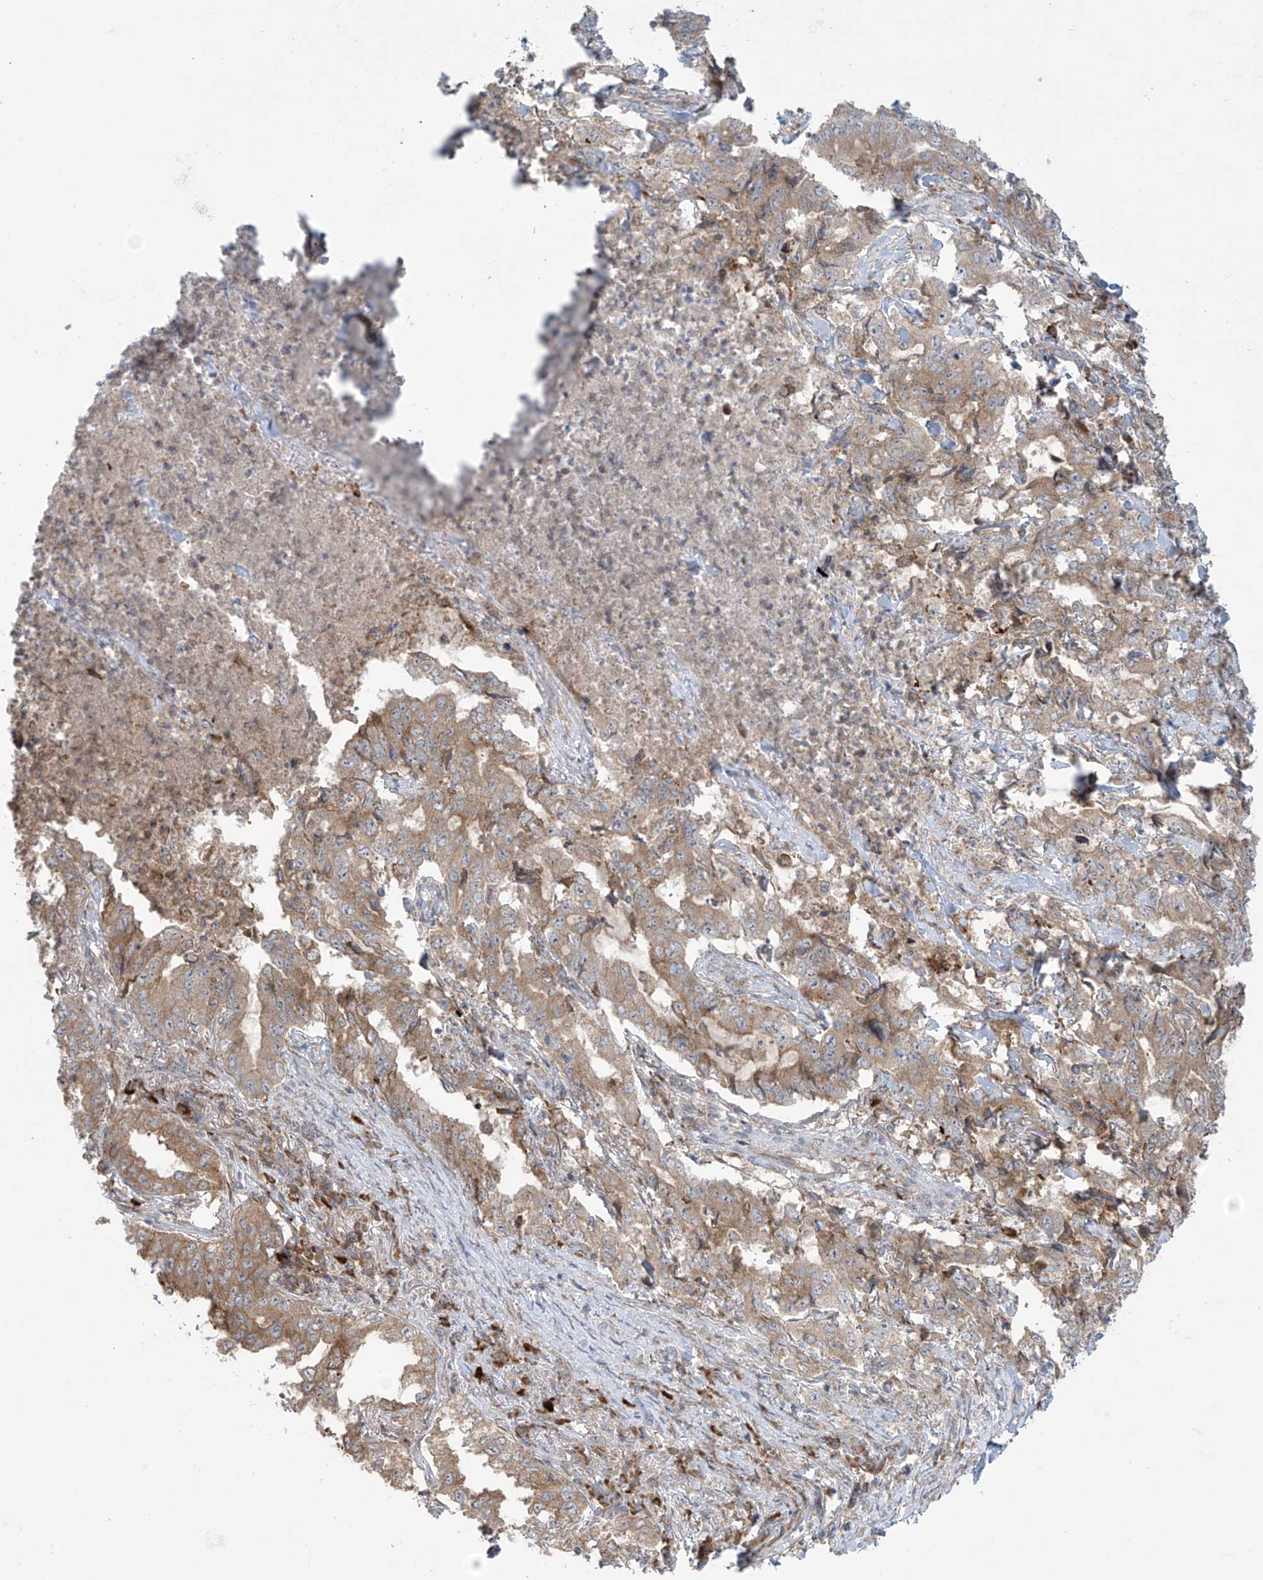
{"staining": {"intensity": "moderate", "quantity": "25%-75%", "location": "cytoplasmic/membranous"}, "tissue": "lung cancer", "cell_type": "Tumor cells", "image_type": "cancer", "snomed": [{"axis": "morphology", "description": "Adenocarcinoma, NOS"}, {"axis": "topography", "description": "Lung"}], "caption": "Immunohistochemistry micrograph of lung adenocarcinoma stained for a protein (brown), which reveals medium levels of moderate cytoplasmic/membranous positivity in approximately 25%-75% of tumor cells.", "gene": "PPAT", "patient": {"sex": "female", "age": 51}}